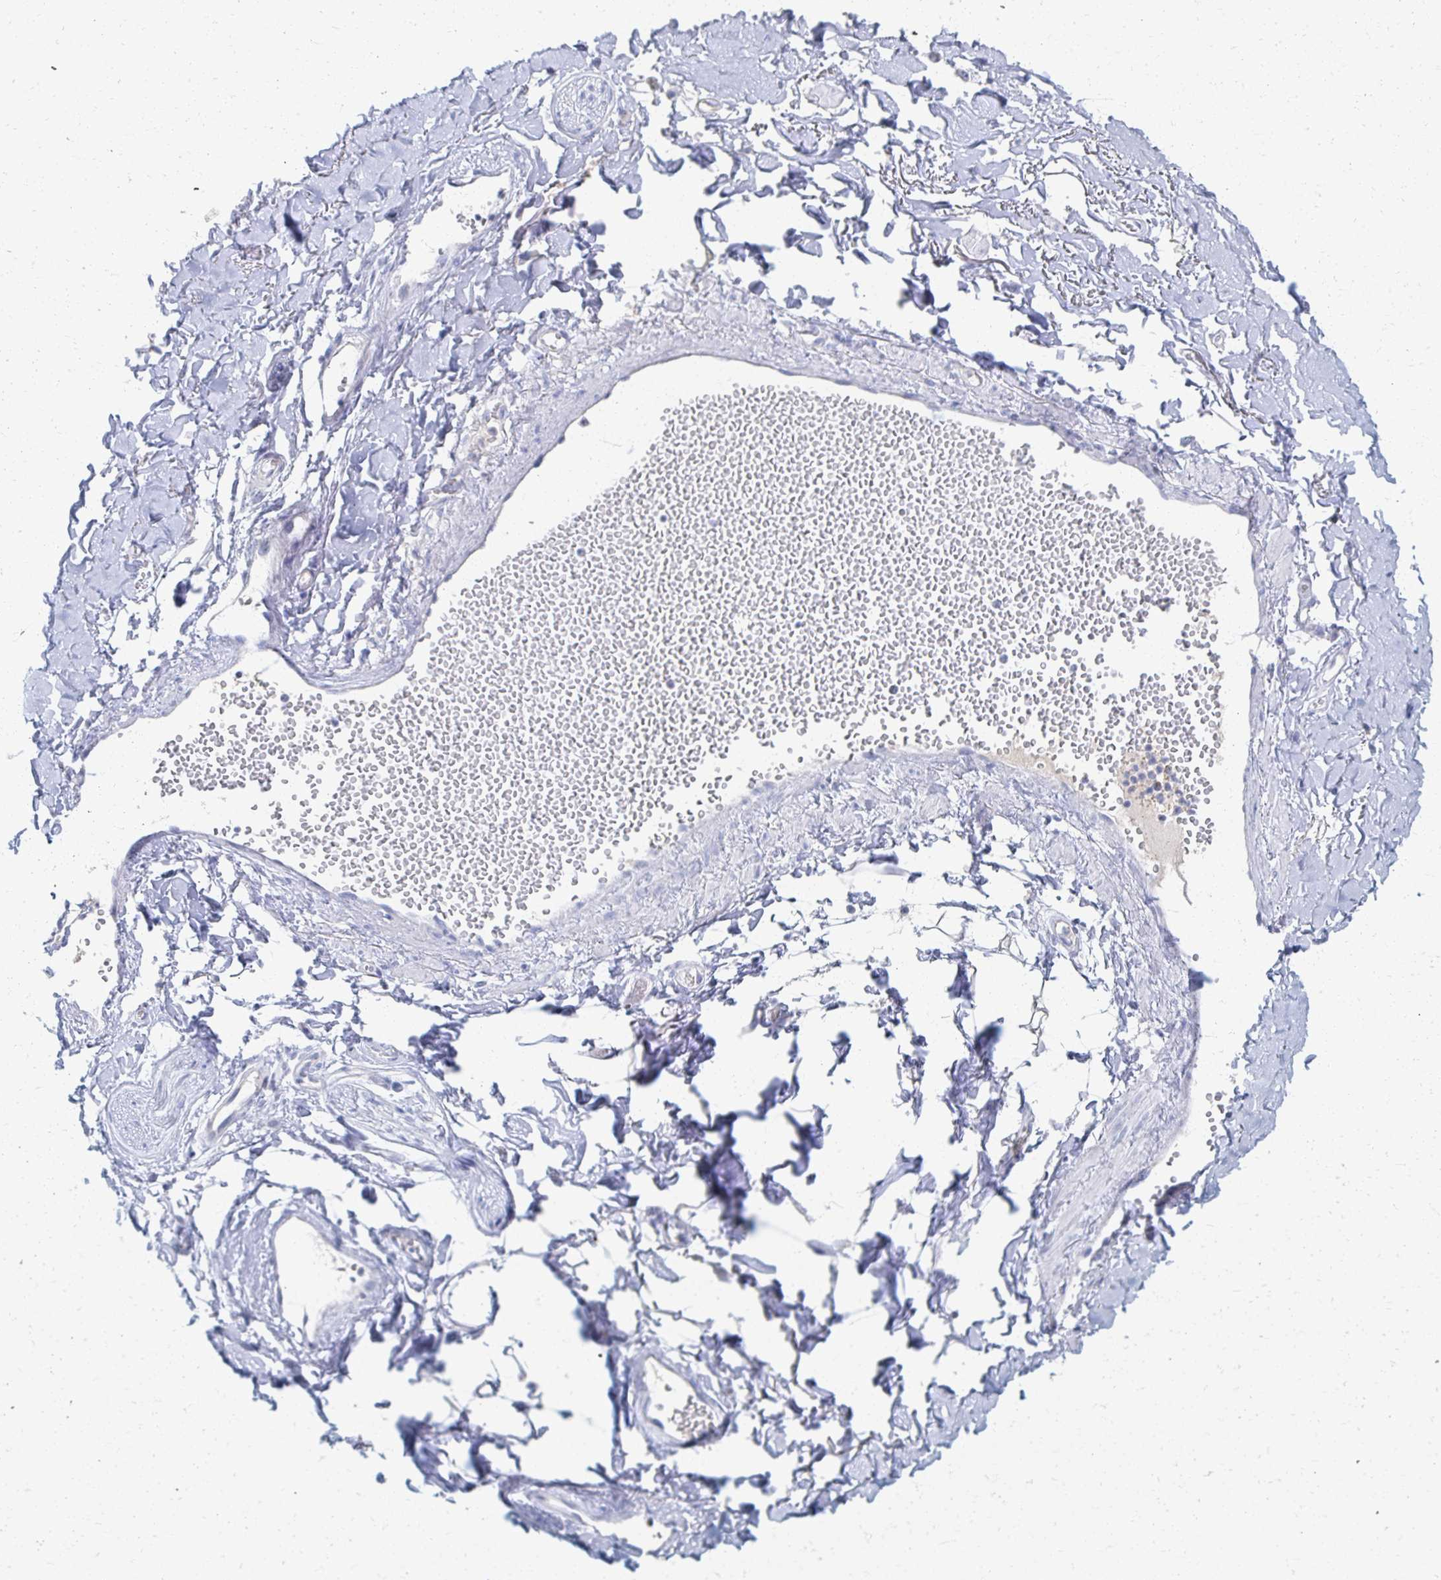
{"staining": {"intensity": "negative", "quantity": "none", "location": "none"}, "tissue": "adipose tissue", "cell_type": "Adipocytes", "image_type": "normal", "snomed": [{"axis": "morphology", "description": "Normal tissue, NOS"}, {"axis": "topography", "description": "Anal"}, {"axis": "topography", "description": "Peripheral nerve tissue"}], "caption": "DAB (3,3'-diaminobenzidine) immunohistochemical staining of normal adipose tissue displays no significant expression in adipocytes.", "gene": "PRR20A", "patient": {"sex": "male", "age": 78}}